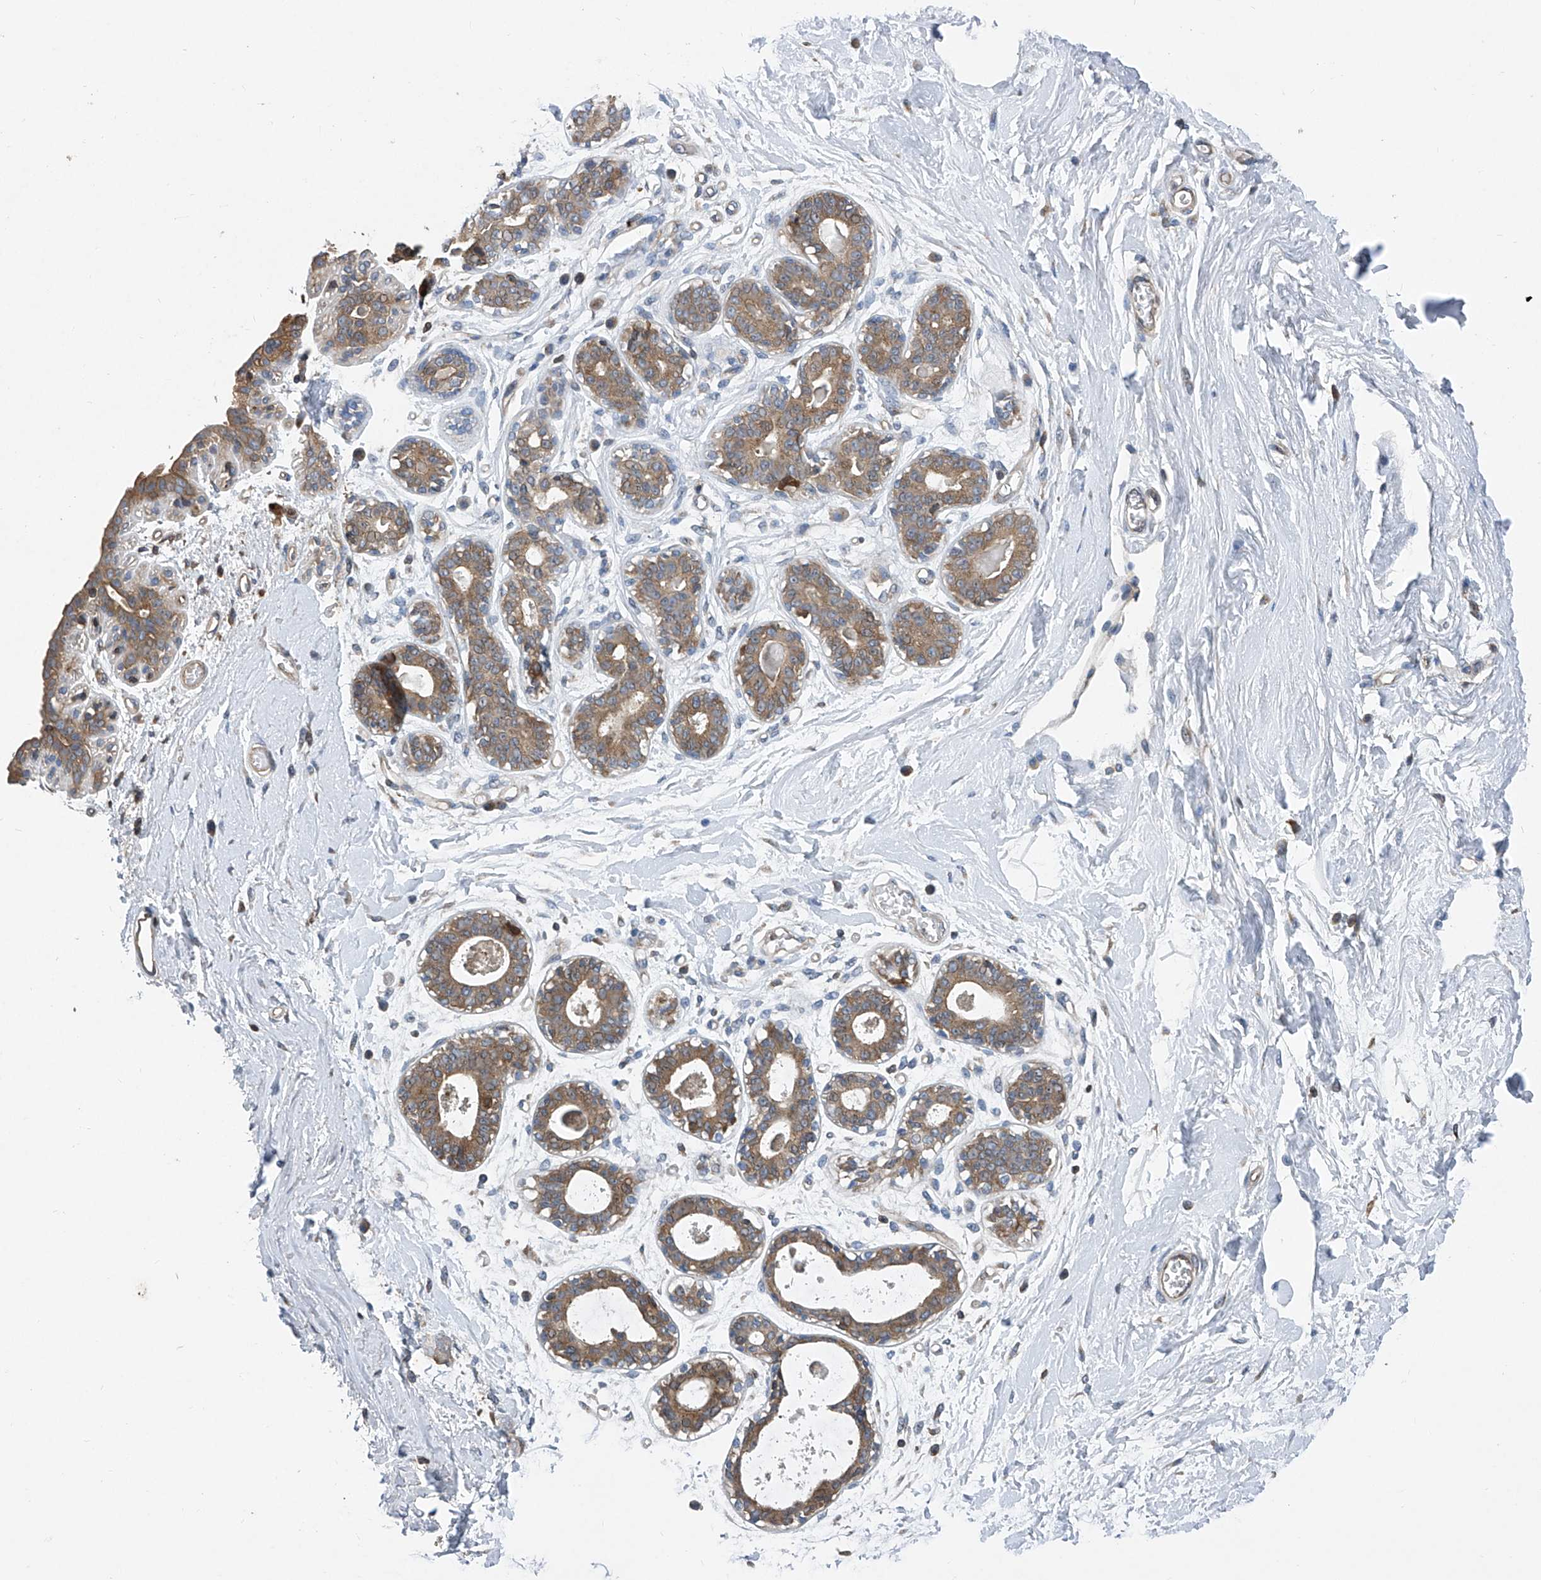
{"staining": {"intensity": "negative", "quantity": "none", "location": "none"}, "tissue": "breast", "cell_type": "Adipocytes", "image_type": "normal", "snomed": [{"axis": "morphology", "description": "Normal tissue, NOS"}, {"axis": "topography", "description": "Breast"}], "caption": "Micrograph shows no significant protein expression in adipocytes of unremarkable breast.", "gene": "TRIM38", "patient": {"sex": "female", "age": 45}}